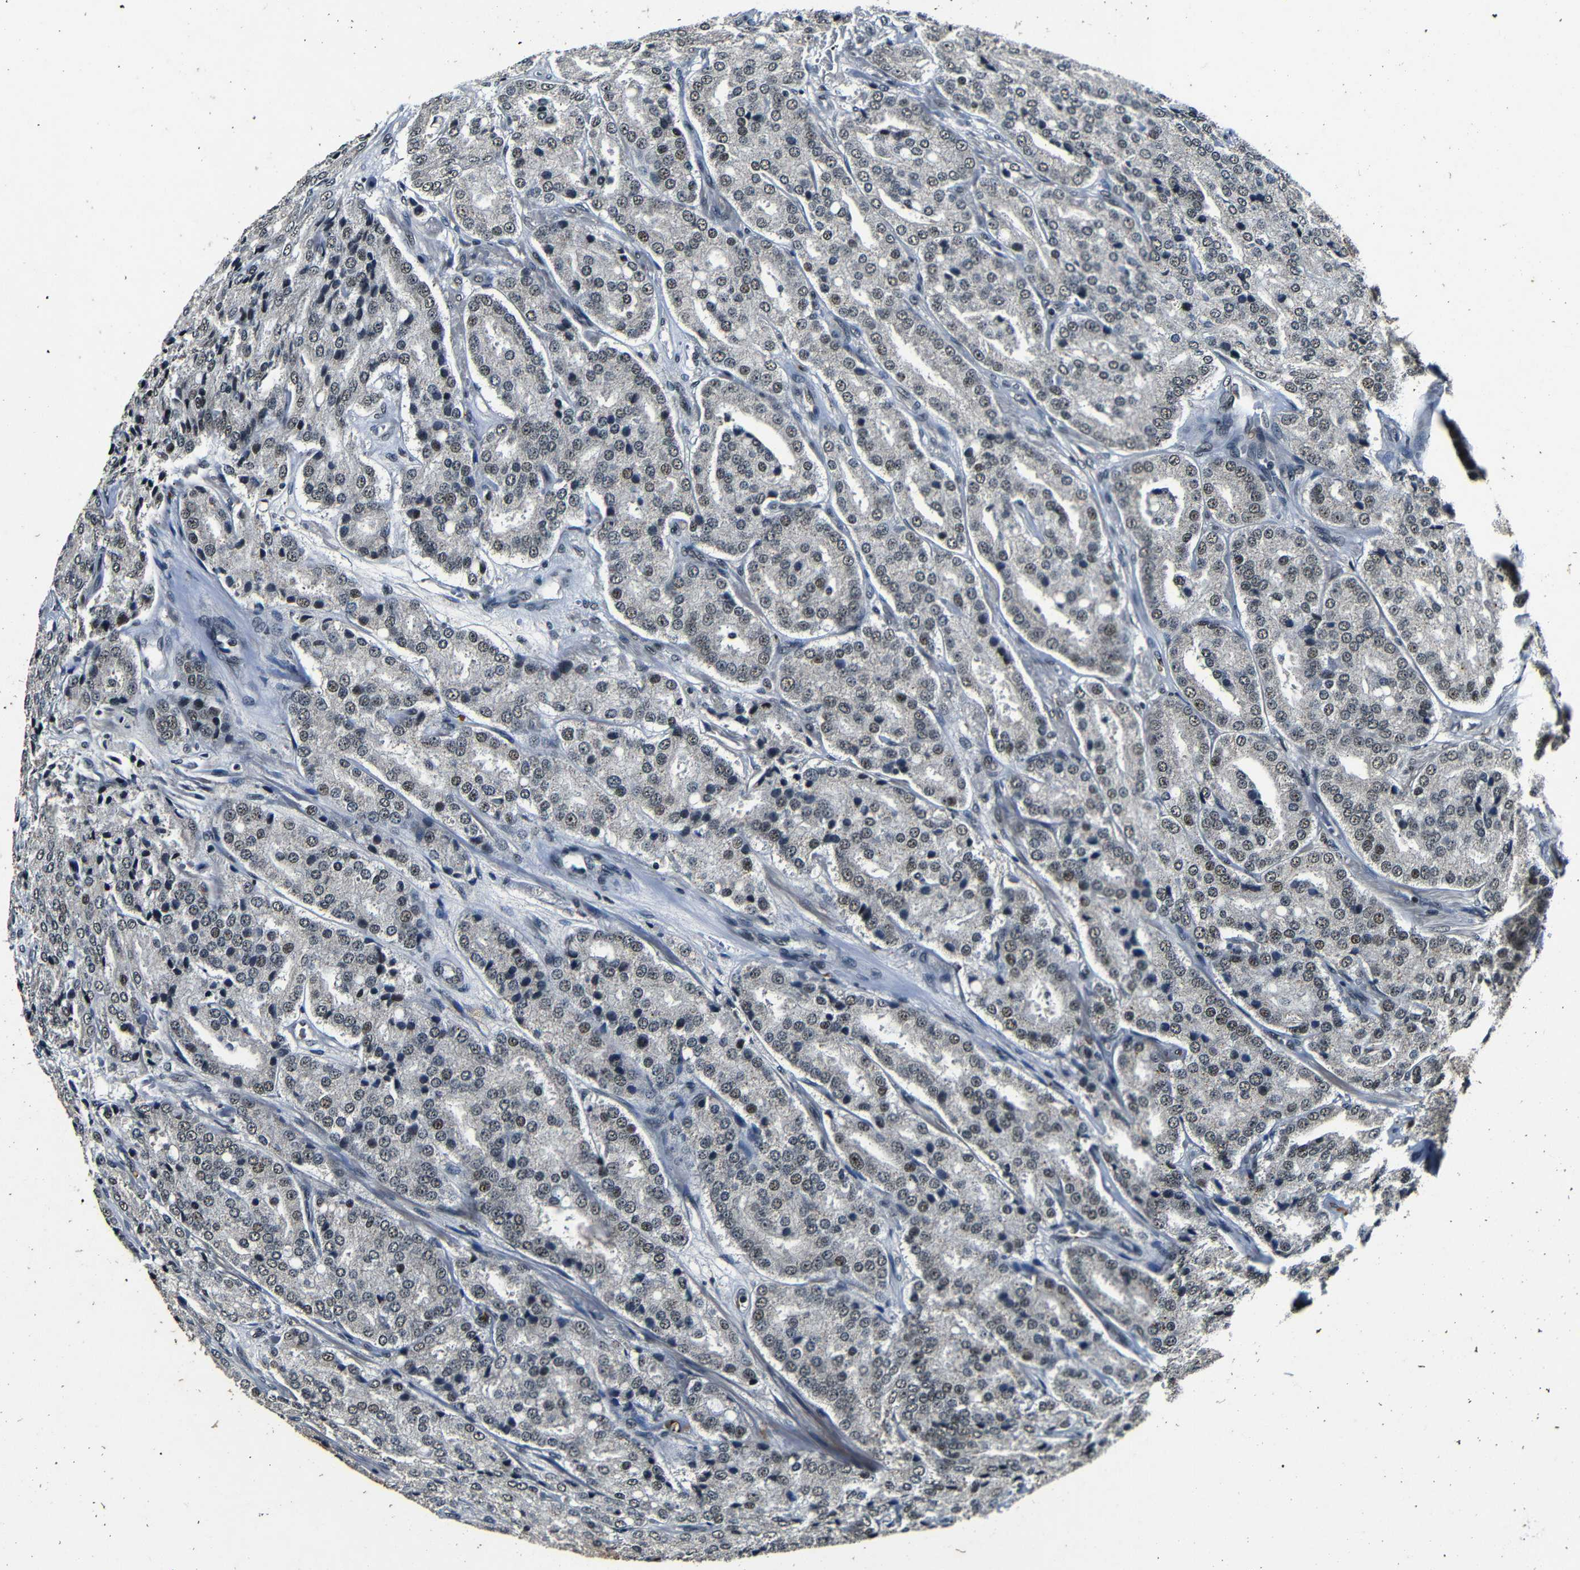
{"staining": {"intensity": "weak", "quantity": "25%-75%", "location": "nuclear"}, "tissue": "prostate cancer", "cell_type": "Tumor cells", "image_type": "cancer", "snomed": [{"axis": "morphology", "description": "Adenocarcinoma, High grade"}, {"axis": "topography", "description": "Prostate"}], "caption": "This histopathology image exhibits IHC staining of high-grade adenocarcinoma (prostate), with low weak nuclear expression in approximately 25%-75% of tumor cells.", "gene": "FOXD4", "patient": {"sex": "male", "age": 65}}